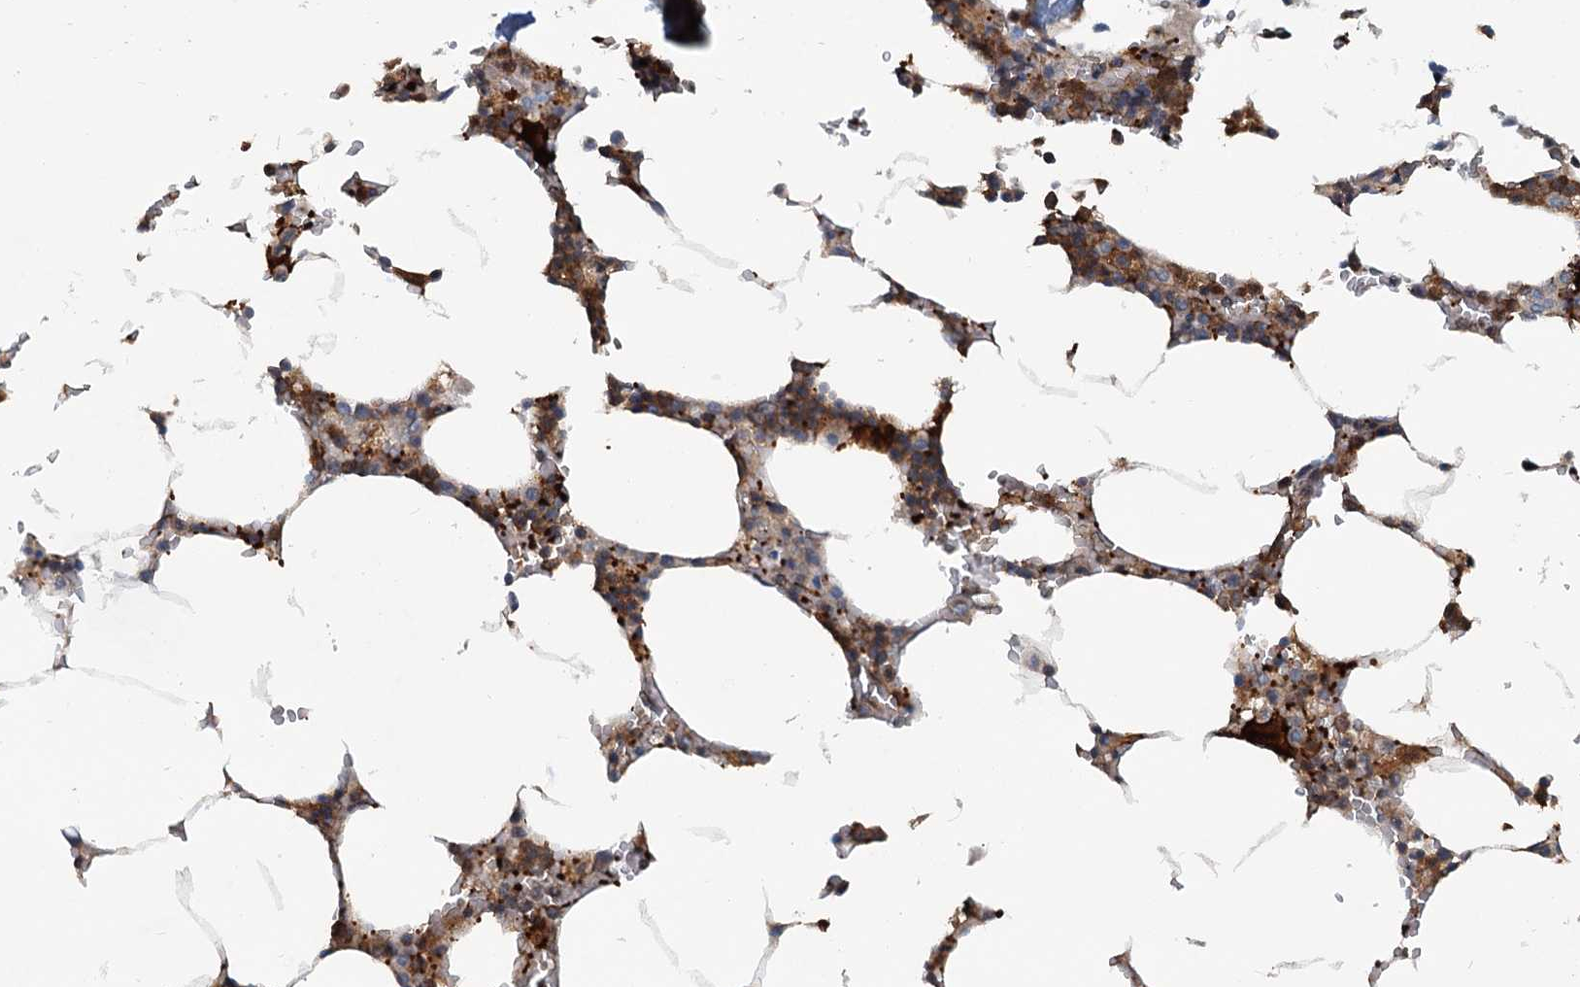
{"staining": {"intensity": "moderate", "quantity": ">75%", "location": "cytoplasmic/membranous"}, "tissue": "bone marrow", "cell_type": "Hematopoietic cells", "image_type": "normal", "snomed": [{"axis": "morphology", "description": "Normal tissue, NOS"}, {"axis": "topography", "description": "Bone marrow"}], "caption": "Hematopoietic cells exhibit medium levels of moderate cytoplasmic/membranous staining in approximately >75% of cells in normal bone marrow.", "gene": "GCLM", "patient": {"sex": "male", "age": 70}}